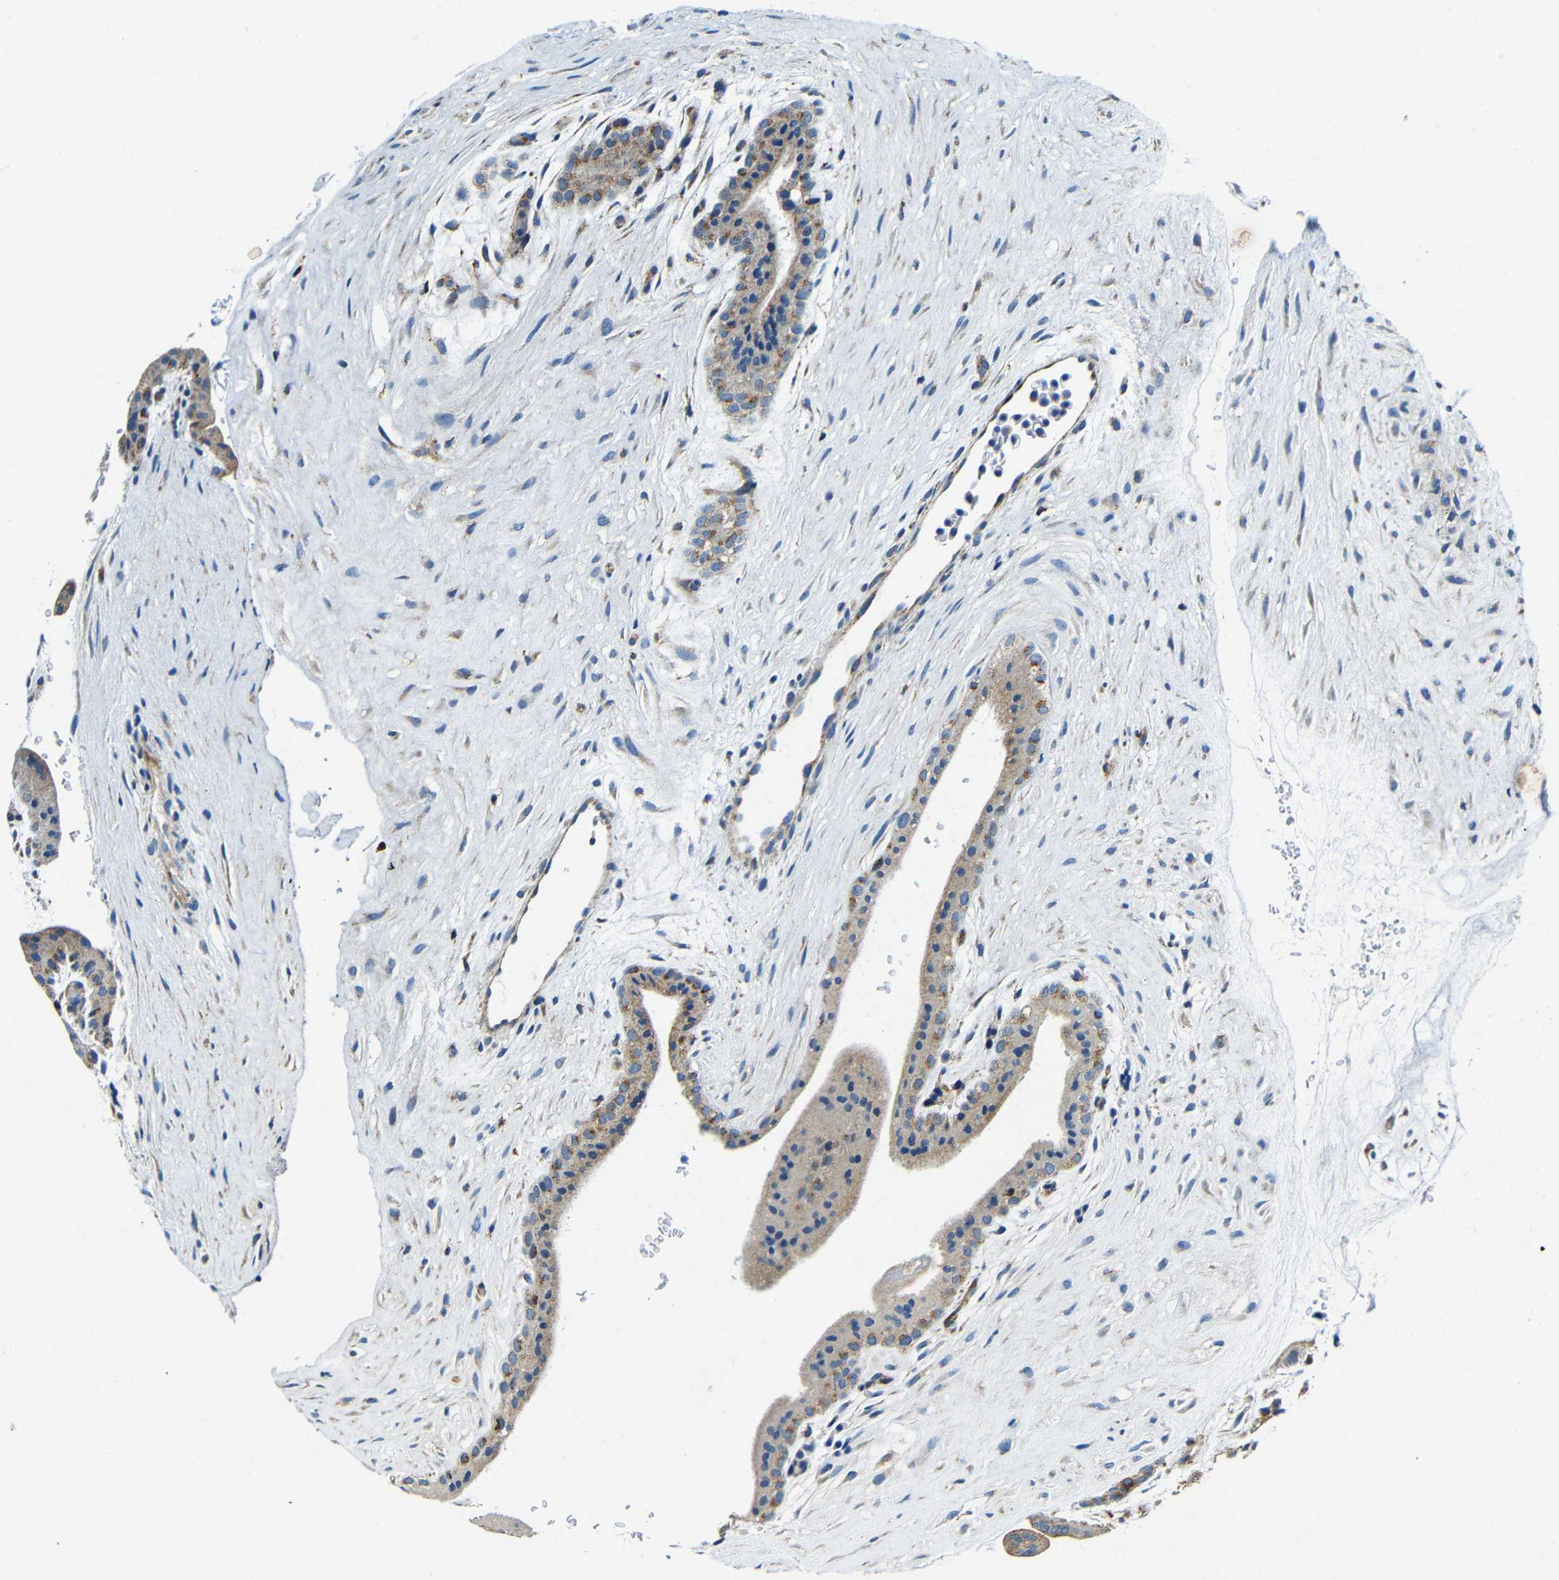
{"staining": {"intensity": "weak", "quantity": "25%-75%", "location": "cytoplasmic/membranous"}, "tissue": "placenta", "cell_type": "Decidual cells", "image_type": "normal", "snomed": [{"axis": "morphology", "description": "Normal tissue, NOS"}, {"axis": "topography", "description": "Placenta"}], "caption": "IHC of unremarkable placenta reveals low levels of weak cytoplasmic/membranous positivity in about 25%-75% of decidual cells. (Brightfield microscopy of DAB IHC at high magnification).", "gene": "GALNT18", "patient": {"sex": "female", "age": 35}}